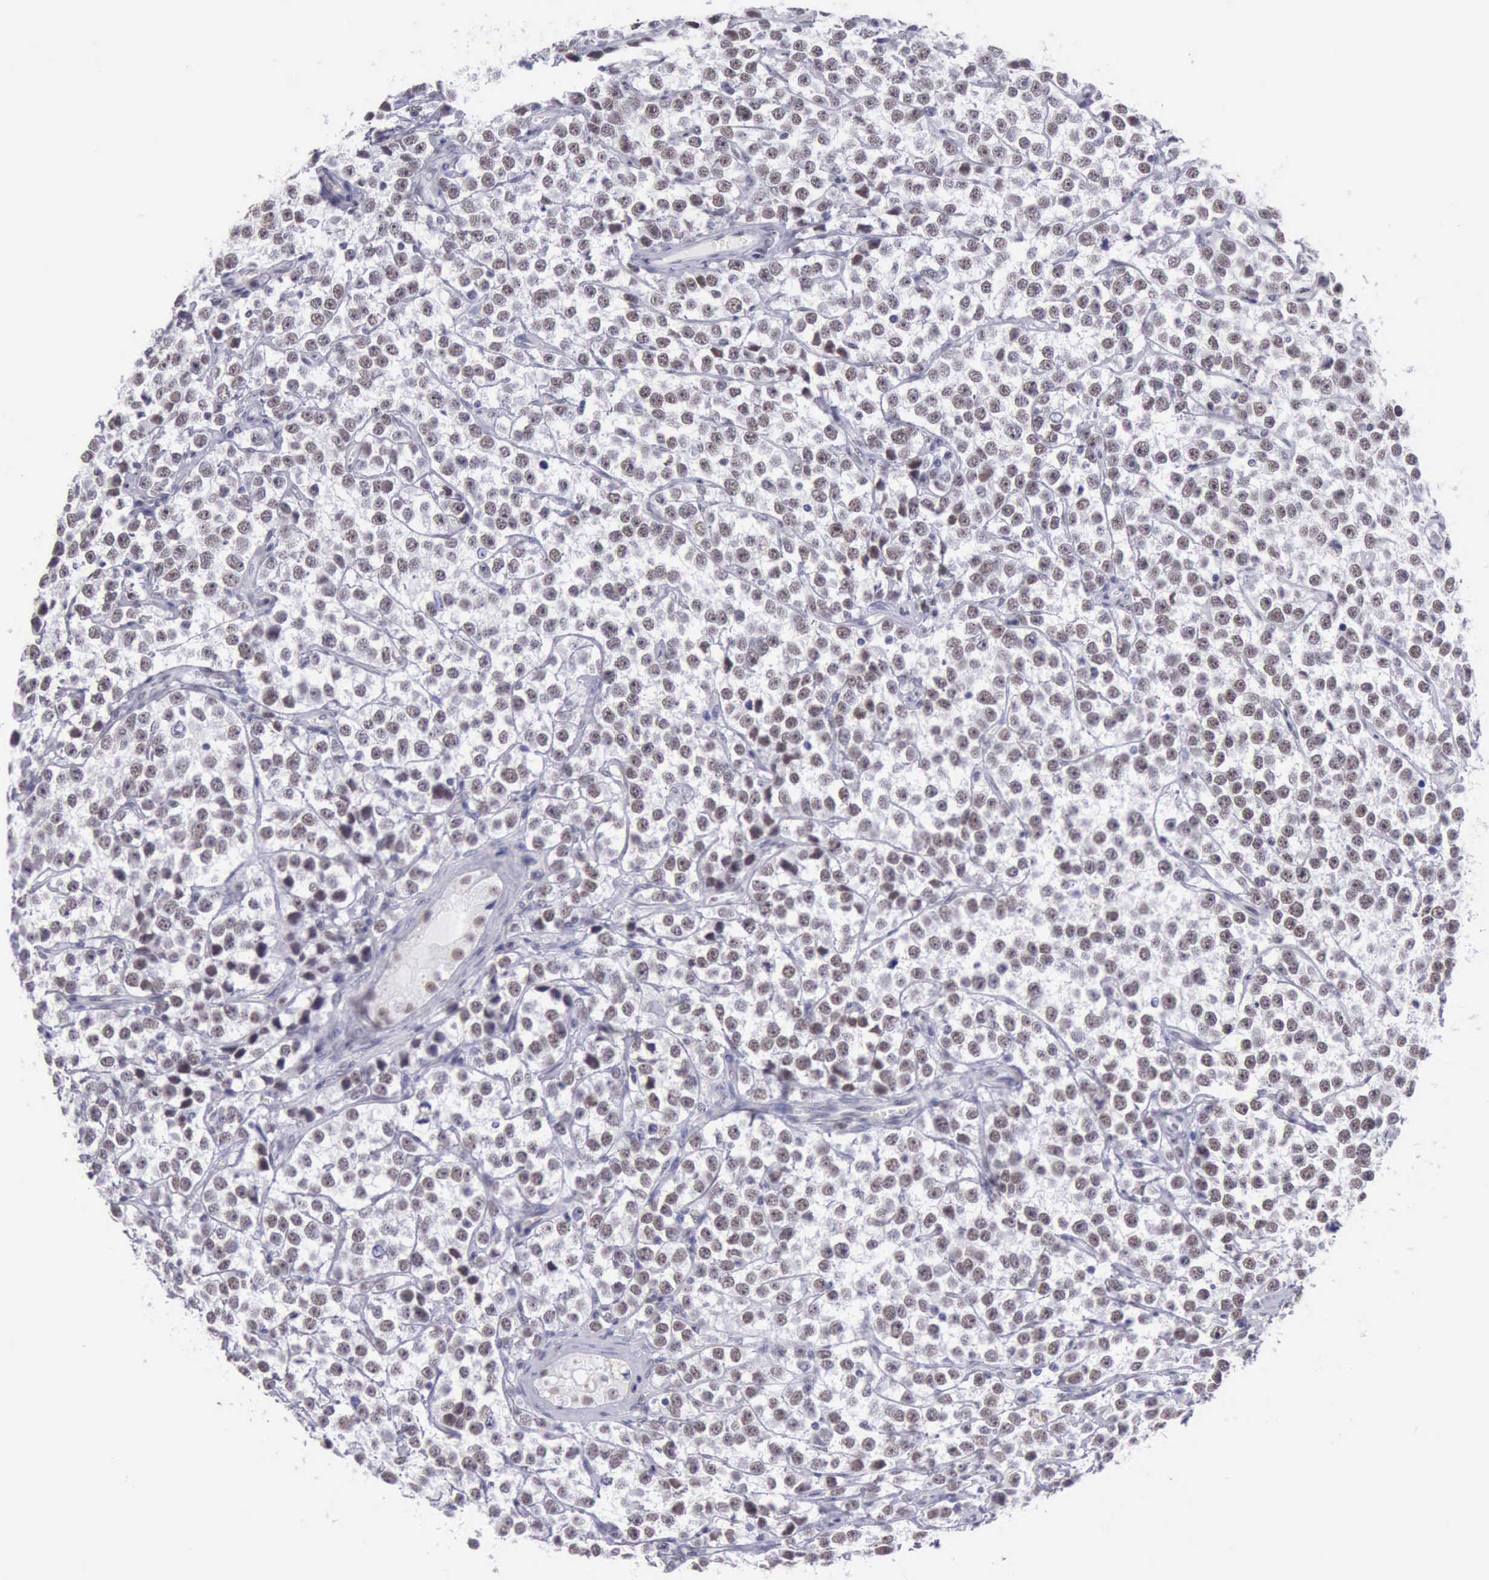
{"staining": {"intensity": "weak", "quantity": "25%-75%", "location": "nuclear"}, "tissue": "testis cancer", "cell_type": "Tumor cells", "image_type": "cancer", "snomed": [{"axis": "morphology", "description": "Seminoma, NOS"}, {"axis": "topography", "description": "Testis"}], "caption": "The immunohistochemical stain labels weak nuclear expression in tumor cells of testis cancer tissue. (Brightfield microscopy of DAB IHC at high magnification).", "gene": "EP300", "patient": {"sex": "male", "age": 25}}